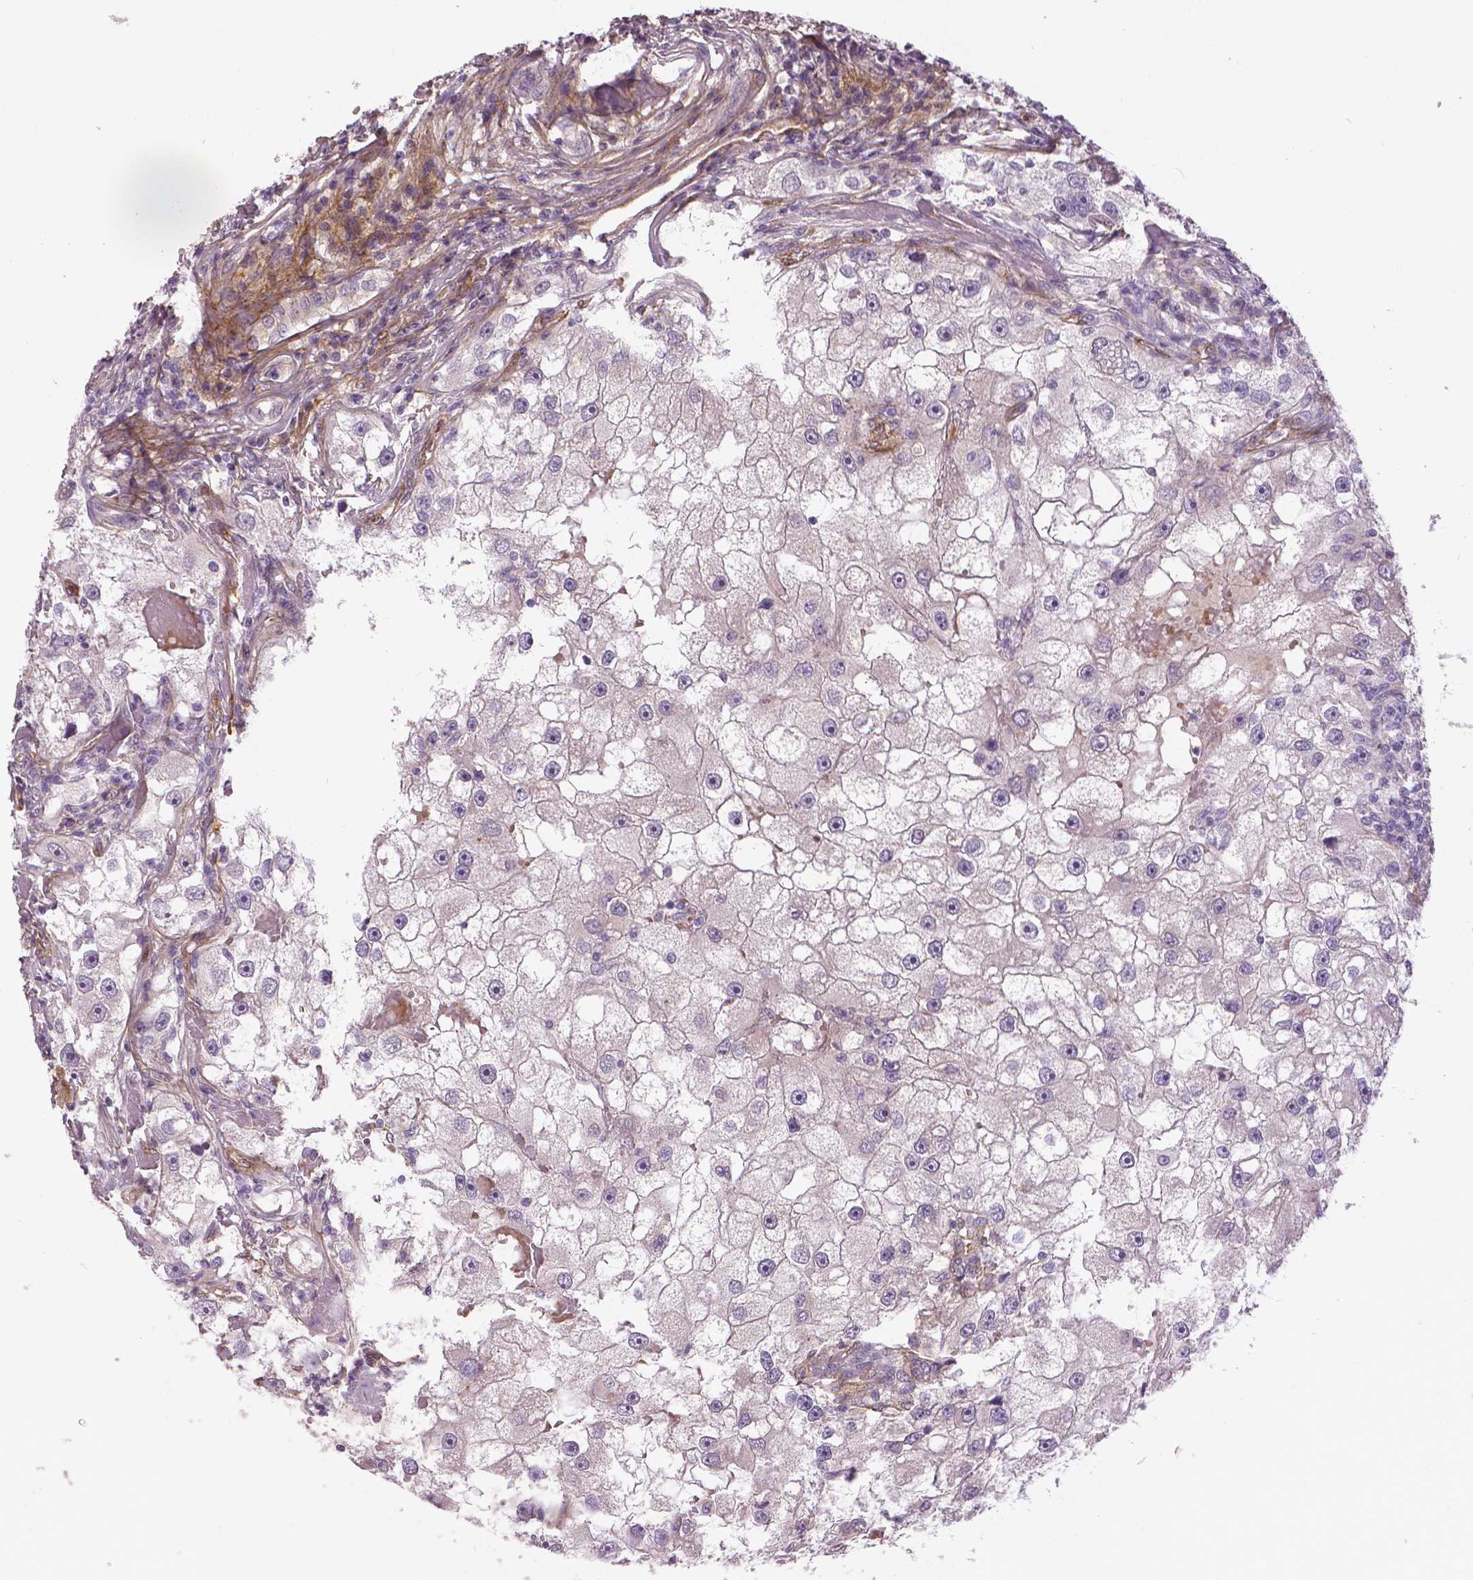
{"staining": {"intensity": "negative", "quantity": "none", "location": "none"}, "tissue": "renal cancer", "cell_type": "Tumor cells", "image_type": "cancer", "snomed": [{"axis": "morphology", "description": "Adenocarcinoma, NOS"}, {"axis": "topography", "description": "Kidney"}], "caption": "Human renal cancer (adenocarcinoma) stained for a protein using immunohistochemistry (IHC) reveals no expression in tumor cells.", "gene": "FLT1", "patient": {"sex": "male", "age": 63}}